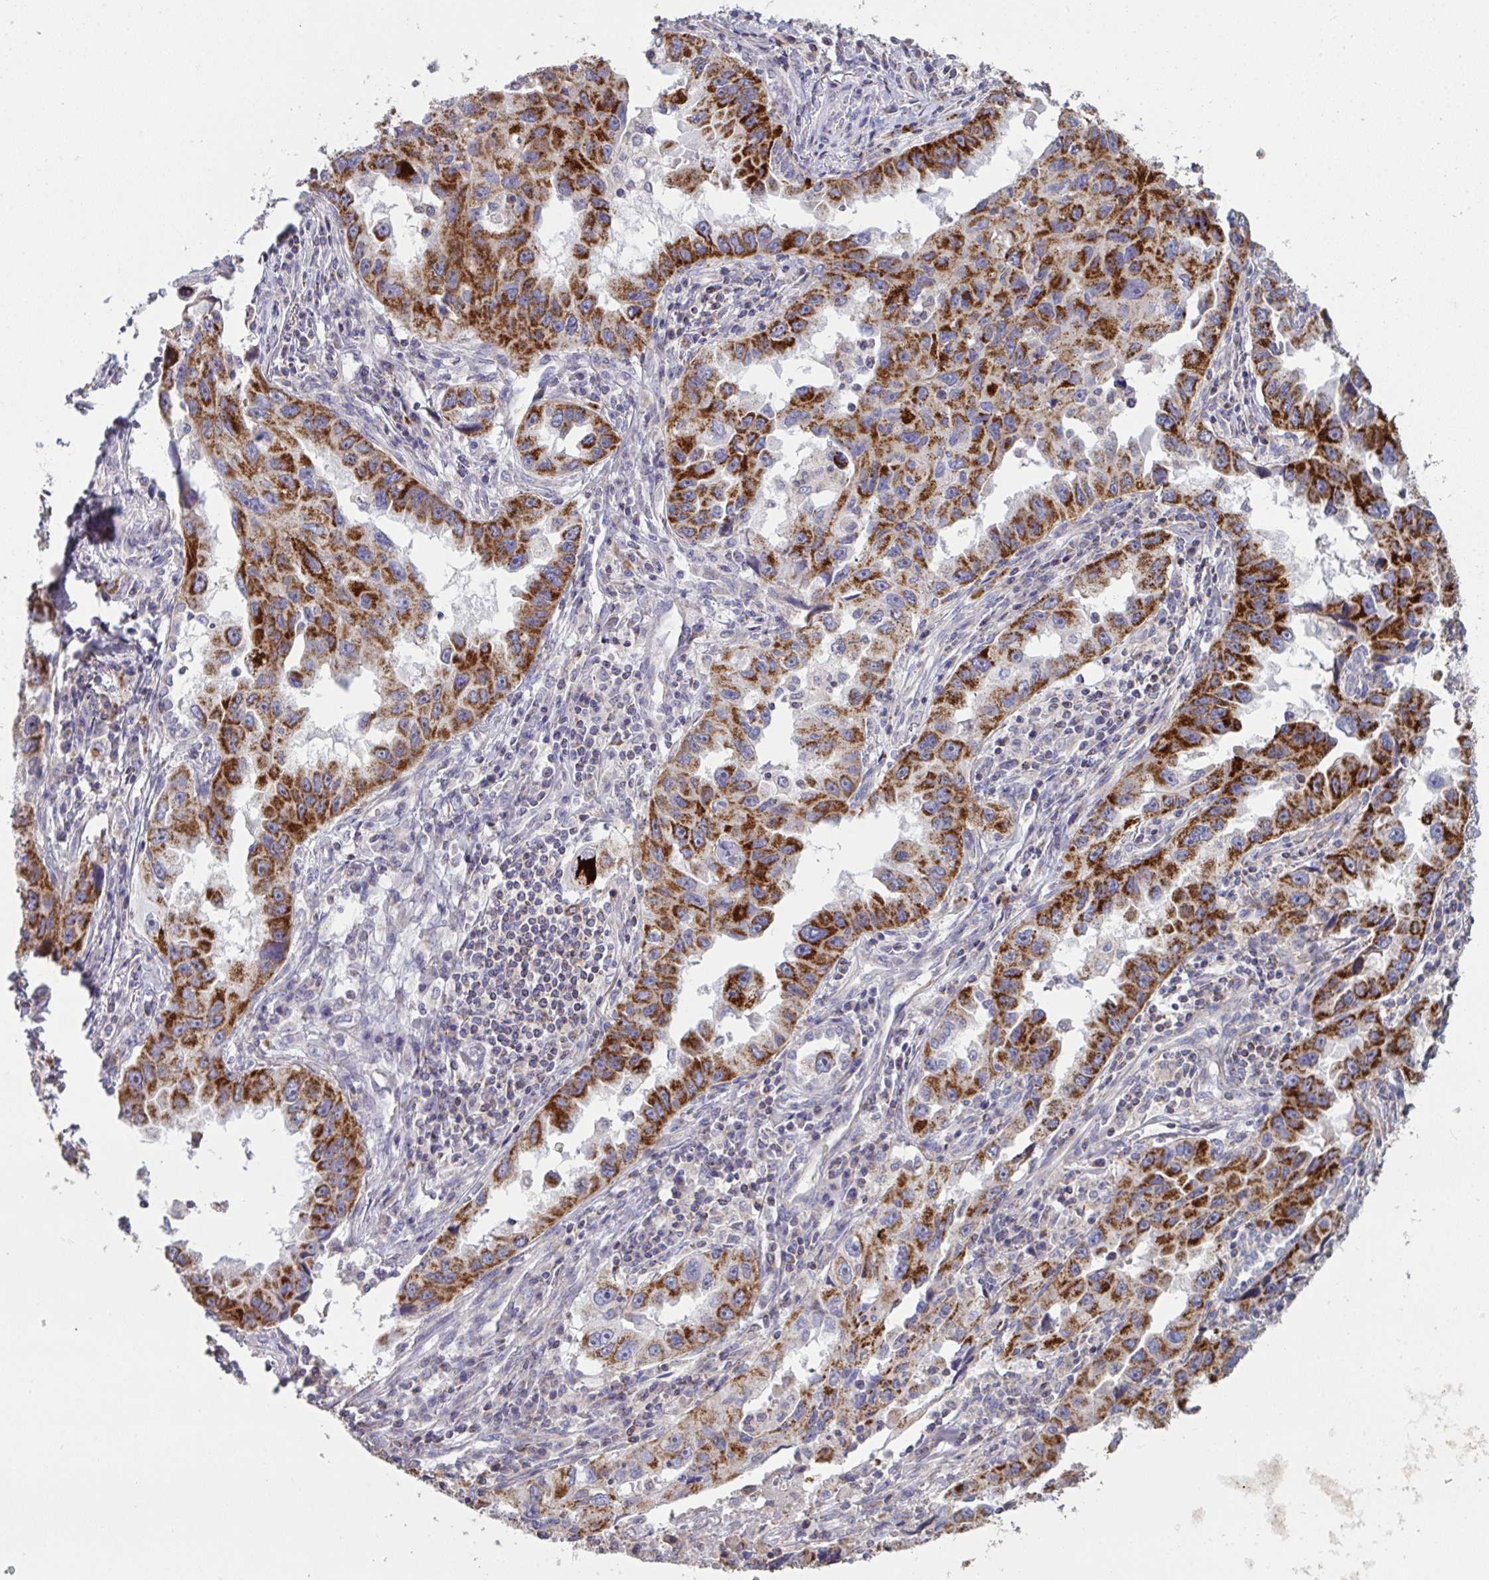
{"staining": {"intensity": "strong", "quantity": ">75%", "location": "cytoplasmic/membranous"}, "tissue": "lung cancer", "cell_type": "Tumor cells", "image_type": "cancer", "snomed": [{"axis": "morphology", "description": "Adenocarcinoma, NOS"}, {"axis": "topography", "description": "Lung"}], "caption": "Strong cytoplasmic/membranous protein expression is identified in about >75% of tumor cells in lung adenocarcinoma. The staining was performed using DAB to visualize the protein expression in brown, while the nuclei were stained in blue with hematoxylin (Magnification: 20x).", "gene": "MICOS10", "patient": {"sex": "female", "age": 73}}